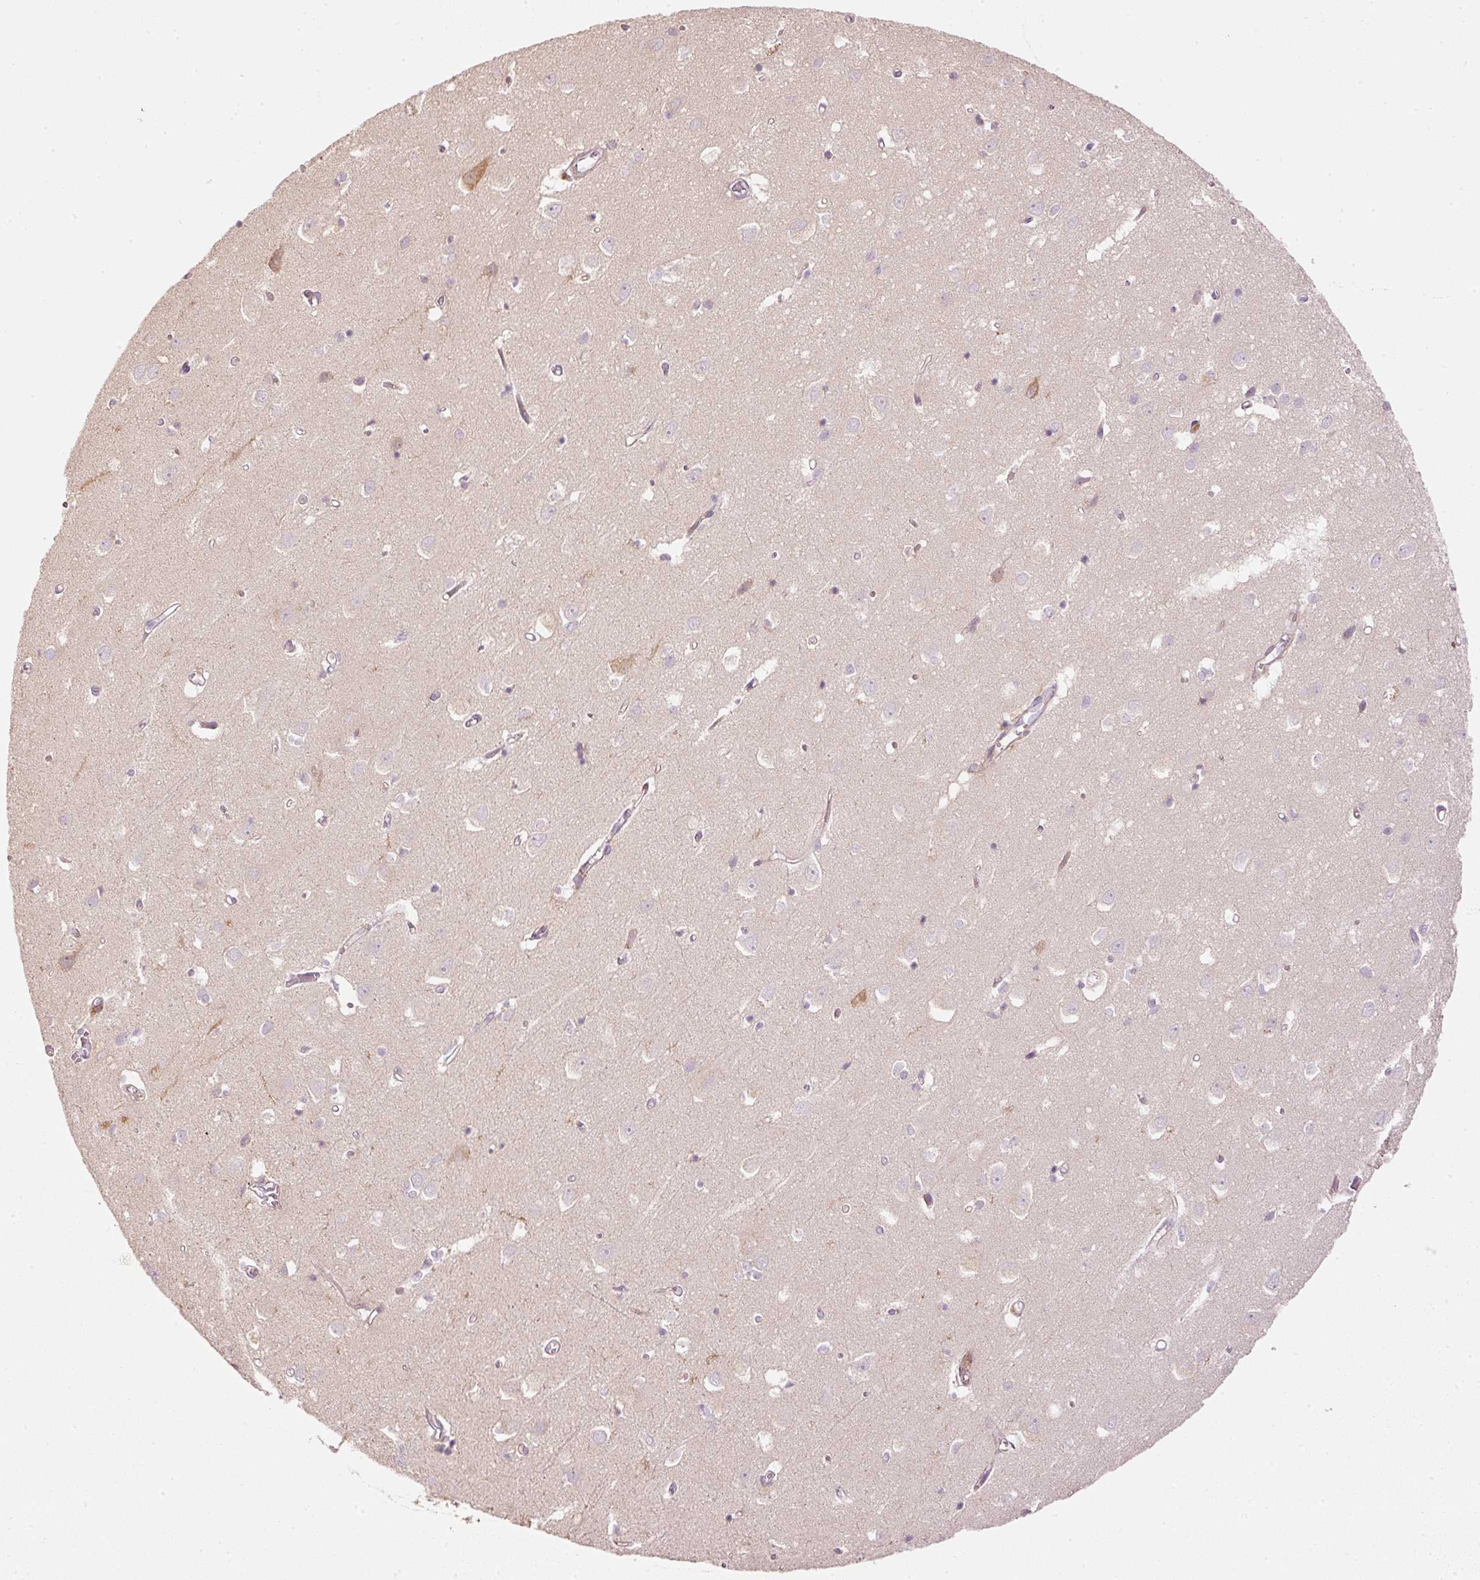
{"staining": {"intensity": "weak", "quantity": "<25%", "location": "cytoplasmic/membranous"}, "tissue": "cerebral cortex", "cell_type": "Endothelial cells", "image_type": "normal", "snomed": [{"axis": "morphology", "description": "Normal tissue, NOS"}, {"axis": "topography", "description": "Cerebral cortex"}], "caption": "Immunohistochemistry of unremarkable cerebral cortex shows no positivity in endothelial cells. (Stains: DAB immunohistochemistry with hematoxylin counter stain, Microscopy: brightfield microscopy at high magnification).", "gene": "SERPING1", "patient": {"sex": "male", "age": 70}}